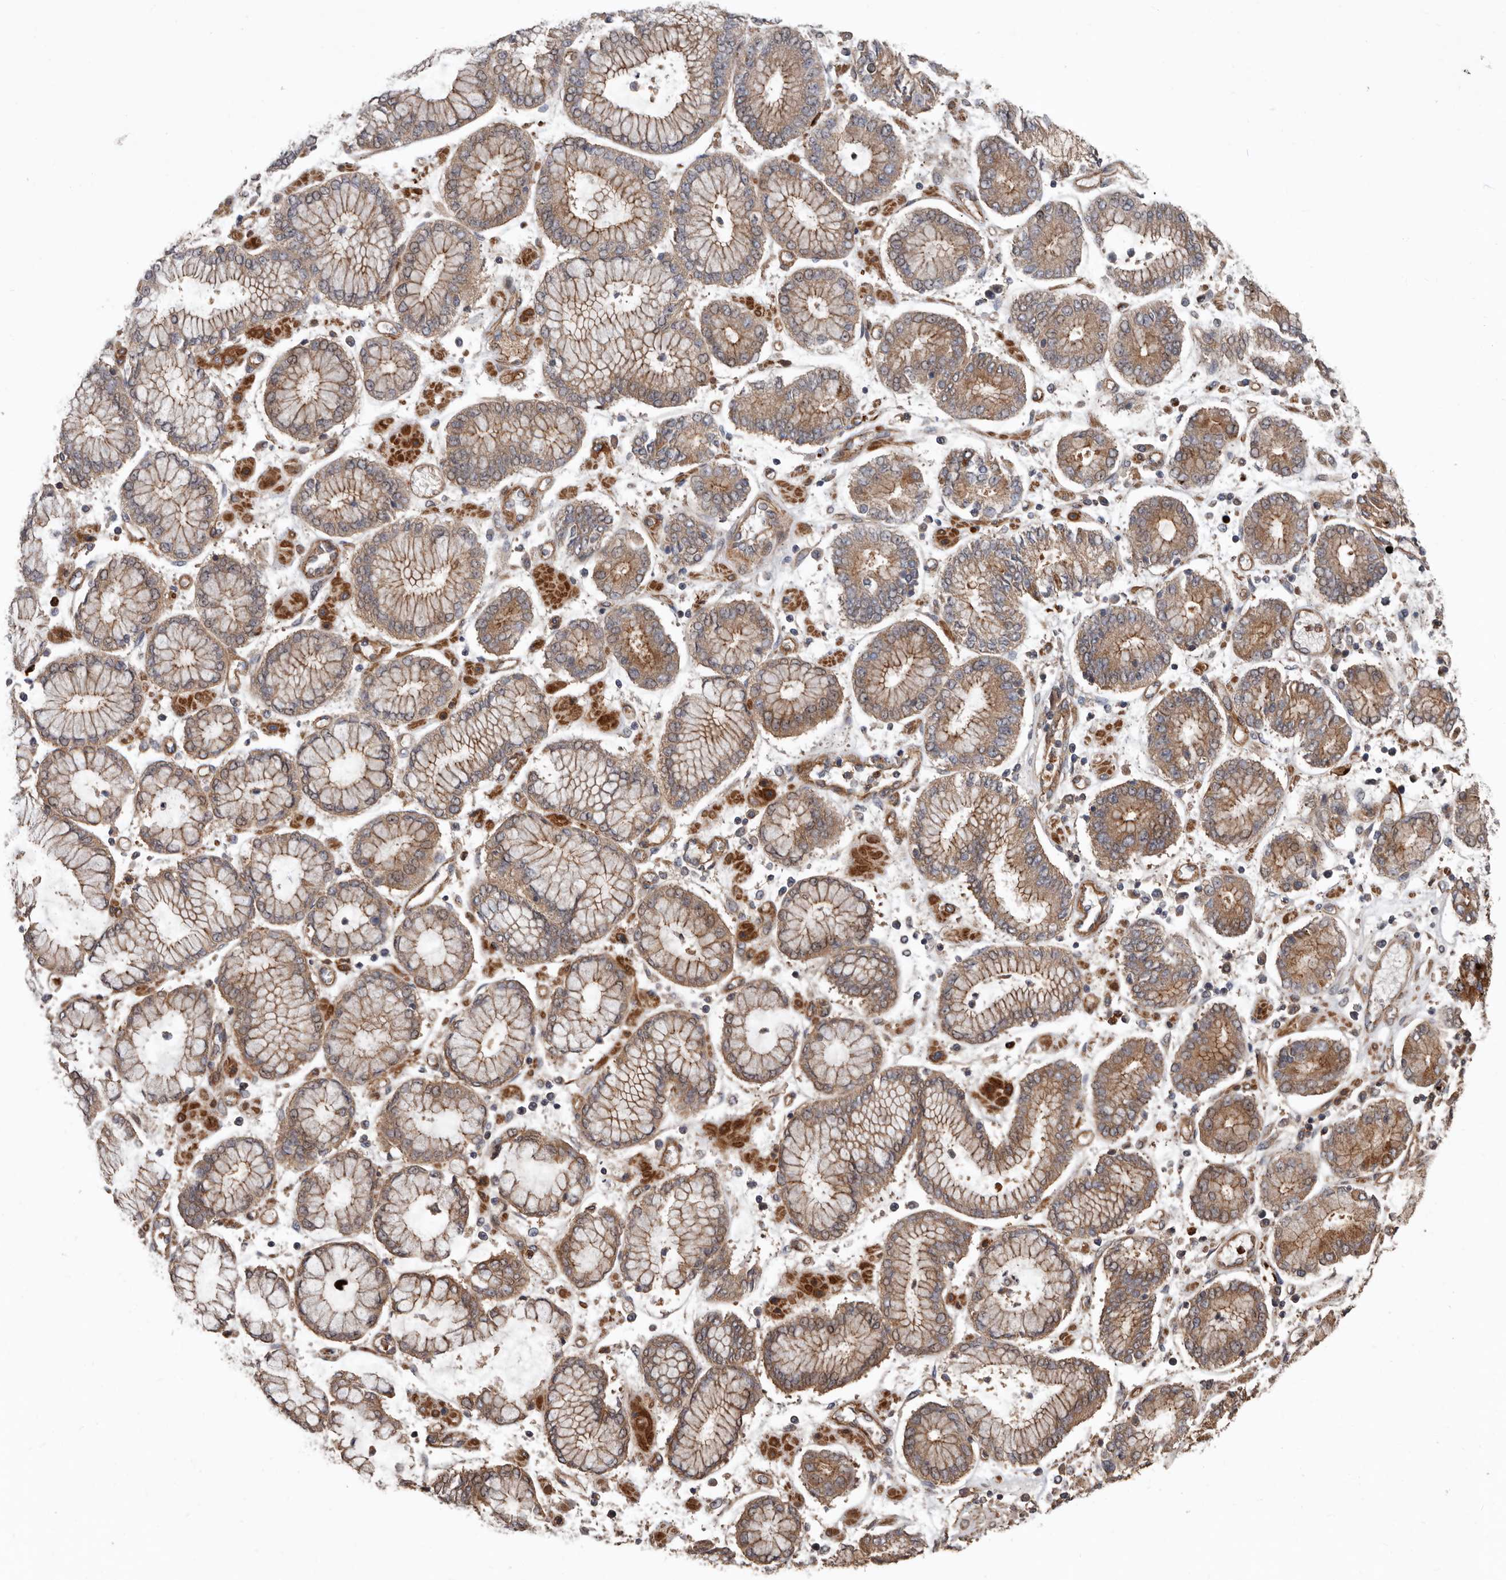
{"staining": {"intensity": "moderate", "quantity": ">75%", "location": "cytoplasmic/membranous"}, "tissue": "stomach cancer", "cell_type": "Tumor cells", "image_type": "cancer", "snomed": [{"axis": "morphology", "description": "Adenocarcinoma, NOS"}, {"axis": "topography", "description": "Stomach"}], "caption": "Protein staining shows moderate cytoplasmic/membranous staining in approximately >75% of tumor cells in stomach cancer.", "gene": "ARHGEF5", "patient": {"sex": "male", "age": 76}}